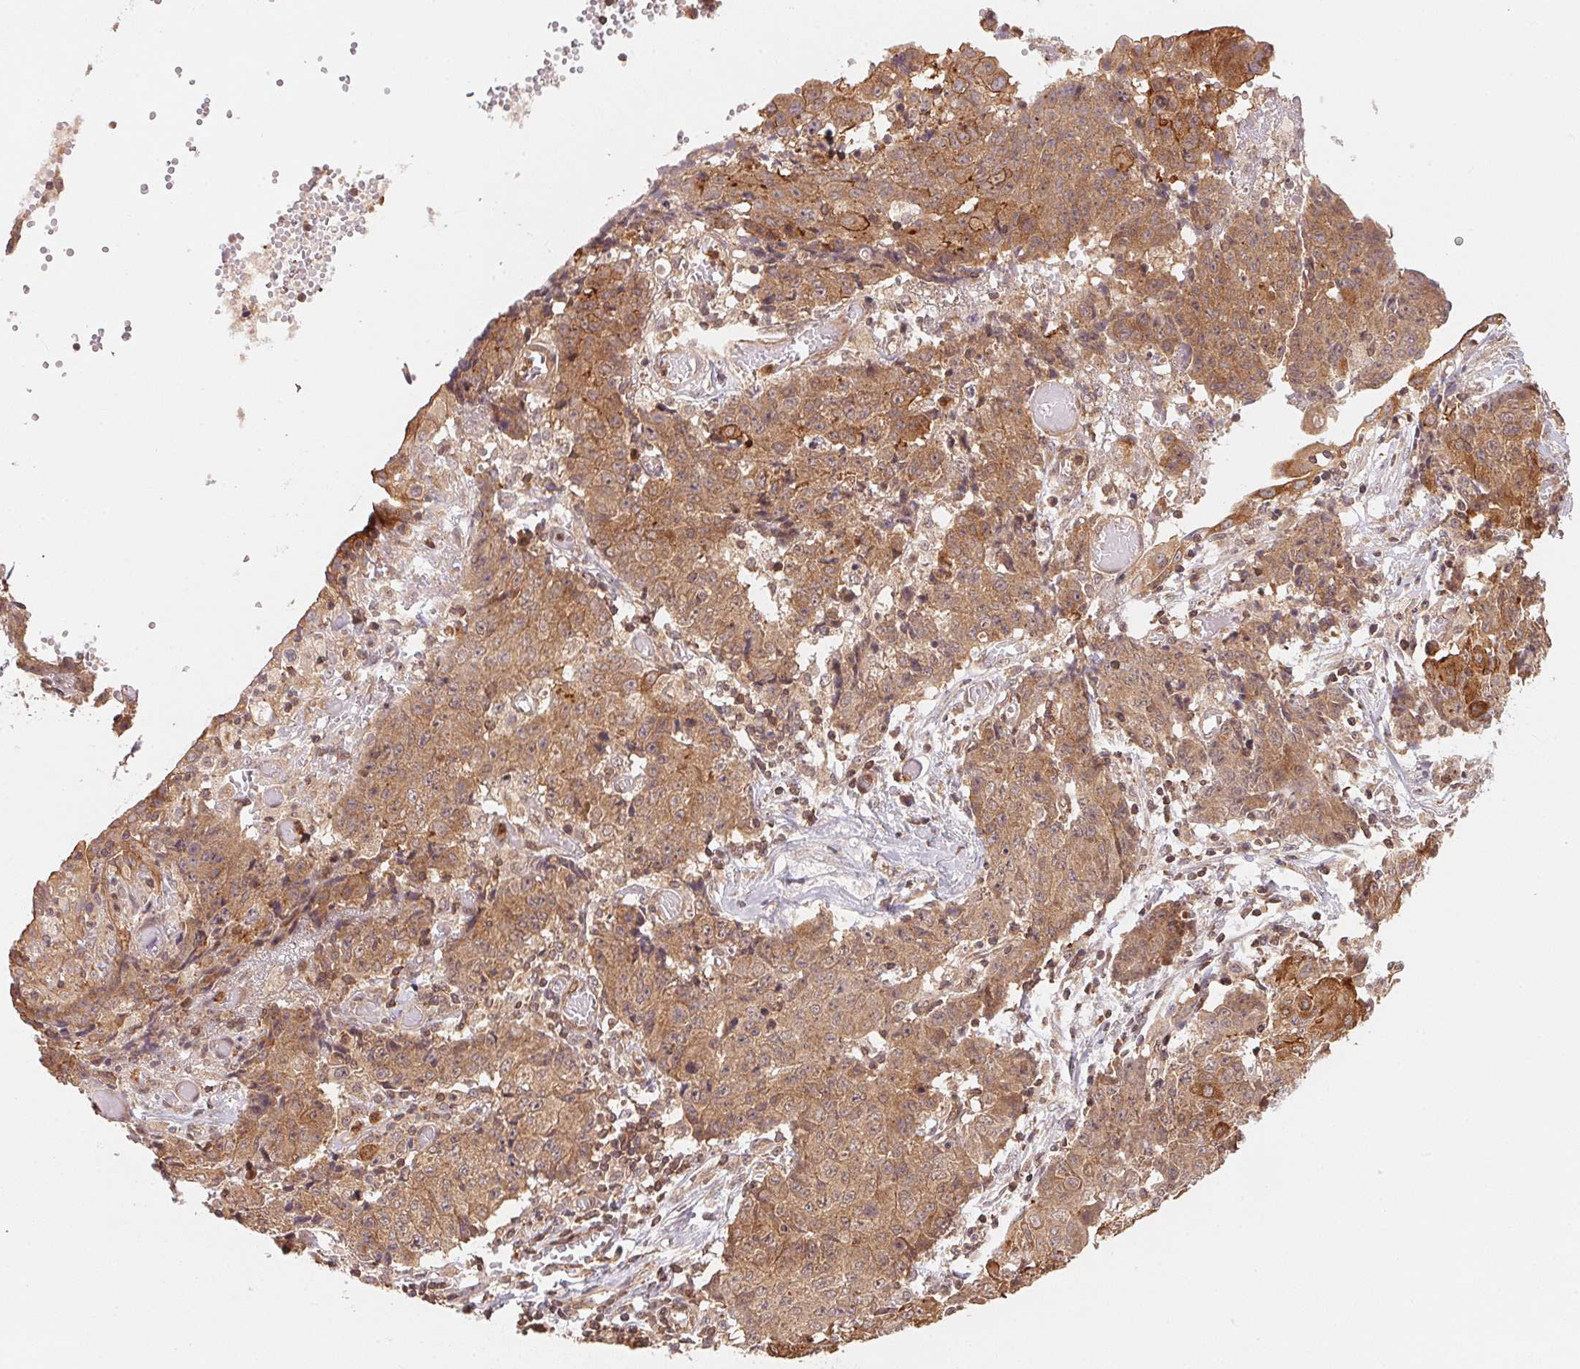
{"staining": {"intensity": "moderate", "quantity": ">75%", "location": "cytoplasmic/membranous,nuclear"}, "tissue": "ovarian cancer", "cell_type": "Tumor cells", "image_type": "cancer", "snomed": [{"axis": "morphology", "description": "Carcinoma, endometroid"}, {"axis": "topography", "description": "Ovary"}], "caption": "Ovarian cancer was stained to show a protein in brown. There is medium levels of moderate cytoplasmic/membranous and nuclear positivity in about >75% of tumor cells. (Brightfield microscopy of DAB IHC at high magnification).", "gene": "CCDC102B", "patient": {"sex": "female", "age": 42}}